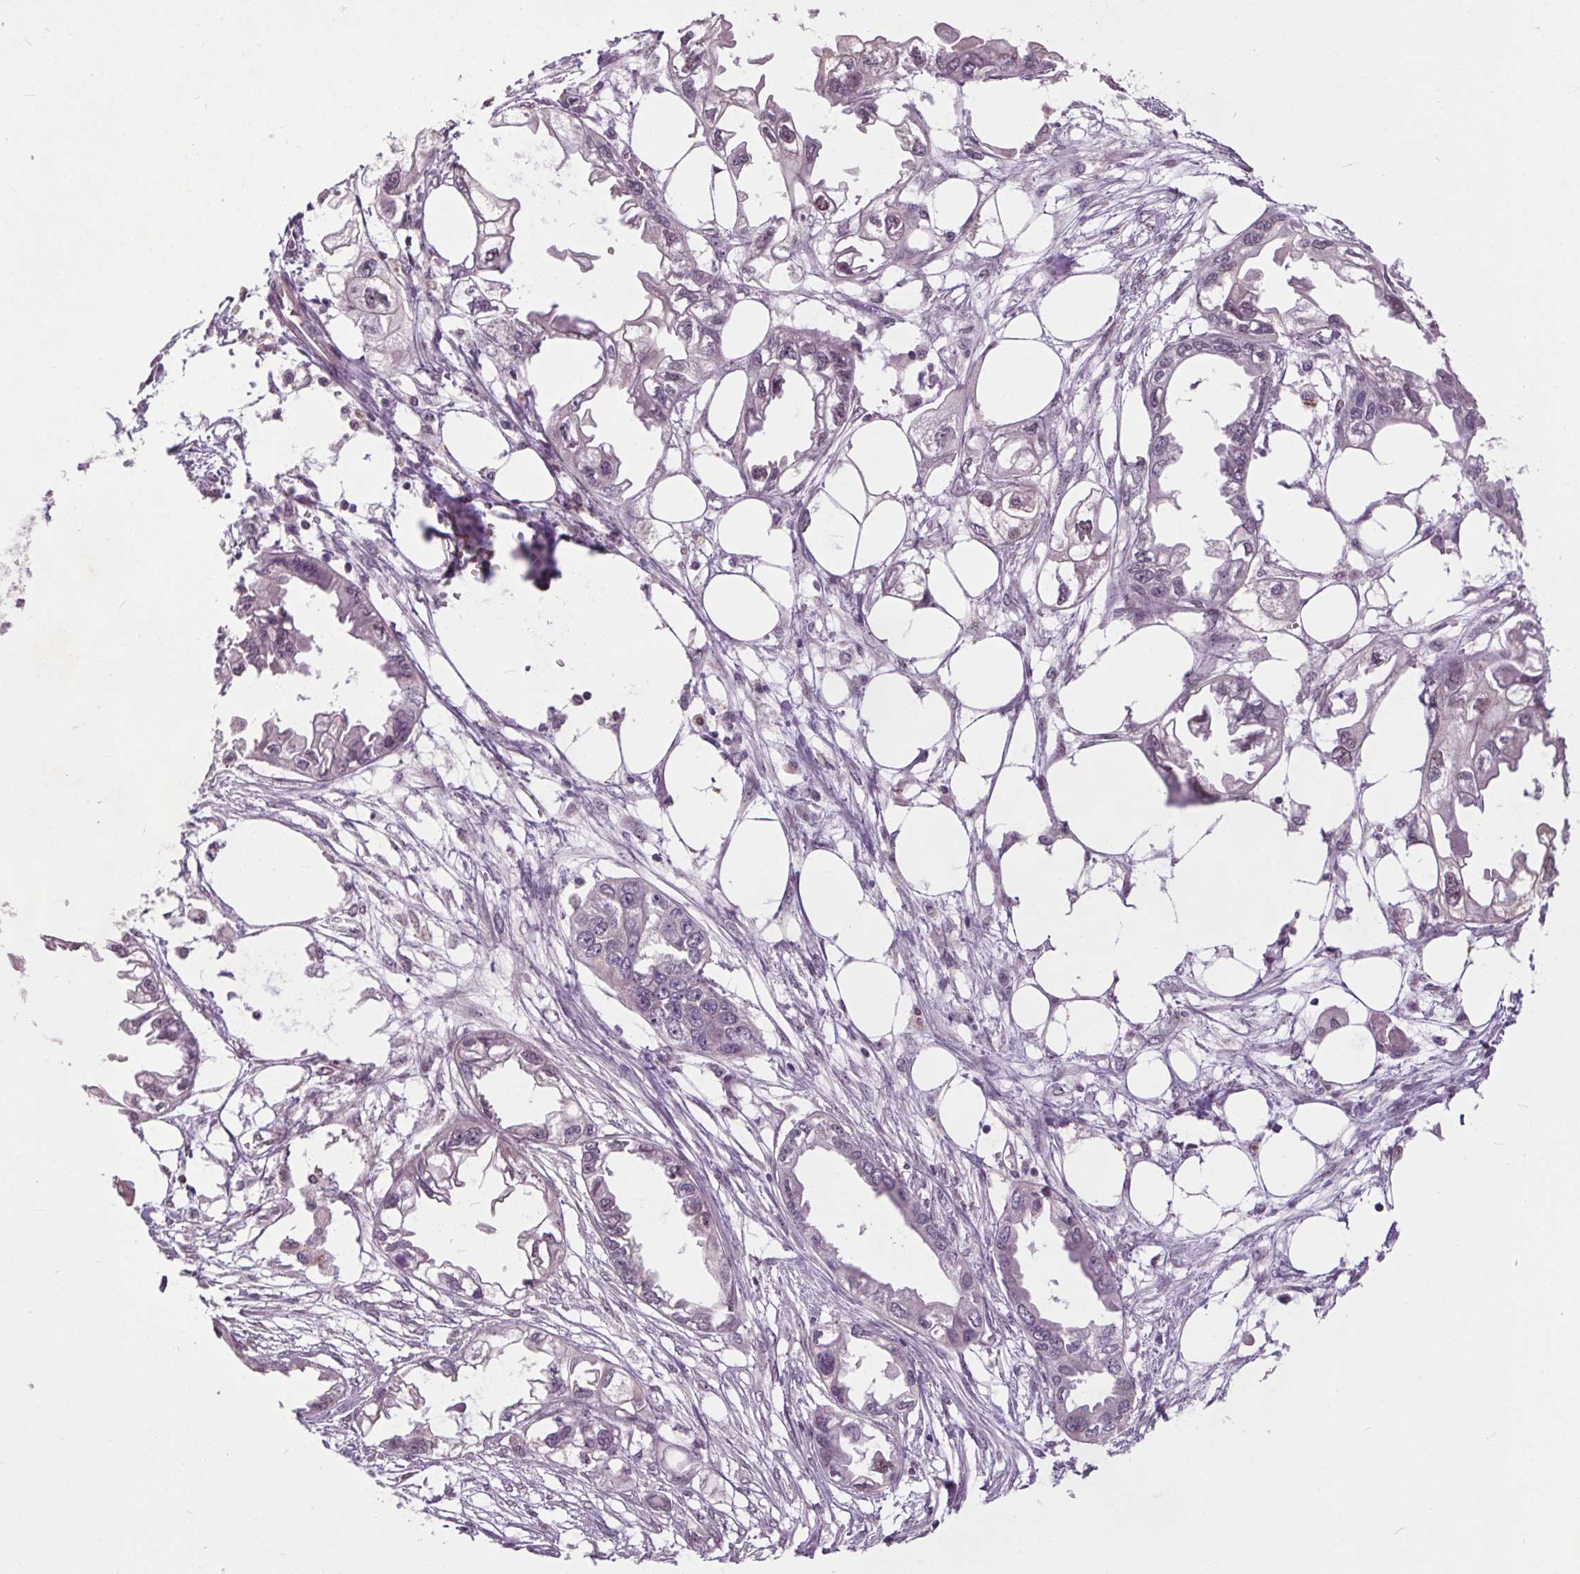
{"staining": {"intensity": "negative", "quantity": "none", "location": "none"}, "tissue": "endometrial cancer", "cell_type": "Tumor cells", "image_type": "cancer", "snomed": [{"axis": "morphology", "description": "Adenocarcinoma, NOS"}, {"axis": "morphology", "description": "Adenocarcinoma, metastatic, NOS"}, {"axis": "topography", "description": "Adipose tissue"}, {"axis": "topography", "description": "Endometrium"}], "caption": "This histopathology image is of metastatic adenocarcinoma (endometrial) stained with immunohistochemistry to label a protein in brown with the nuclei are counter-stained blue. There is no expression in tumor cells. (DAB immunohistochemistry, high magnification).", "gene": "SLC2A9", "patient": {"sex": "female", "age": 67}}